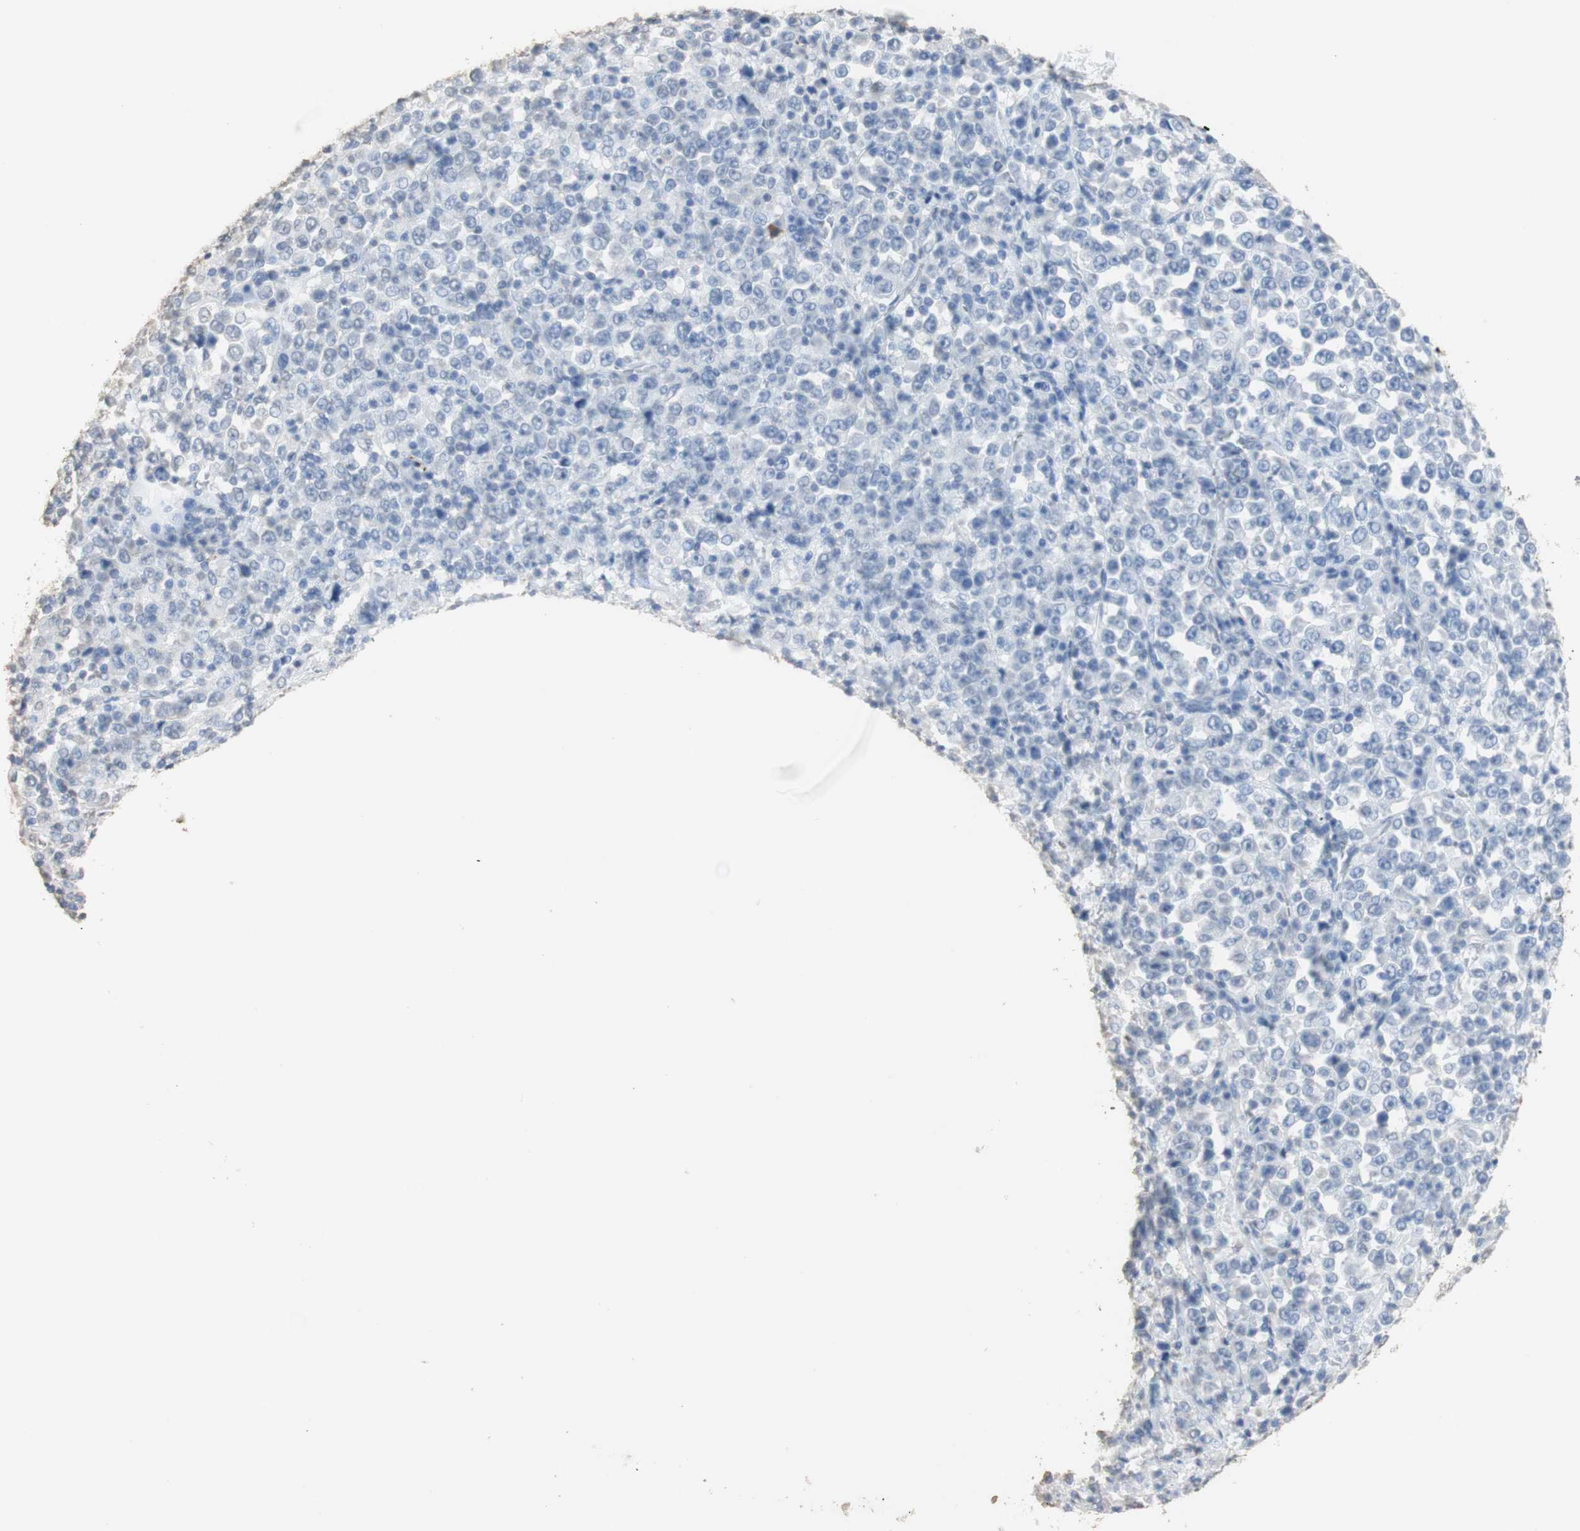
{"staining": {"intensity": "negative", "quantity": "none", "location": "none"}, "tissue": "stomach cancer", "cell_type": "Tumor cells", "image_type": "cancer", "snomed": [{"axis": "morphology", "description": "Normal tissue, NOS"}, {"axis": "morphology", "description": "Adenocarcinoma, NOS"}, {"axis": "topography", "description": "Stomach, upper"}, {"axis": "topography", "description": "Stomach"}], "caption": "Immunohistochemical staining of human stomach cancer (adenocarcinoma) exhibits no significant staining in tumor cells.", "gene": "L1CAM", "patient": {"sex": "male", "age": 59}}